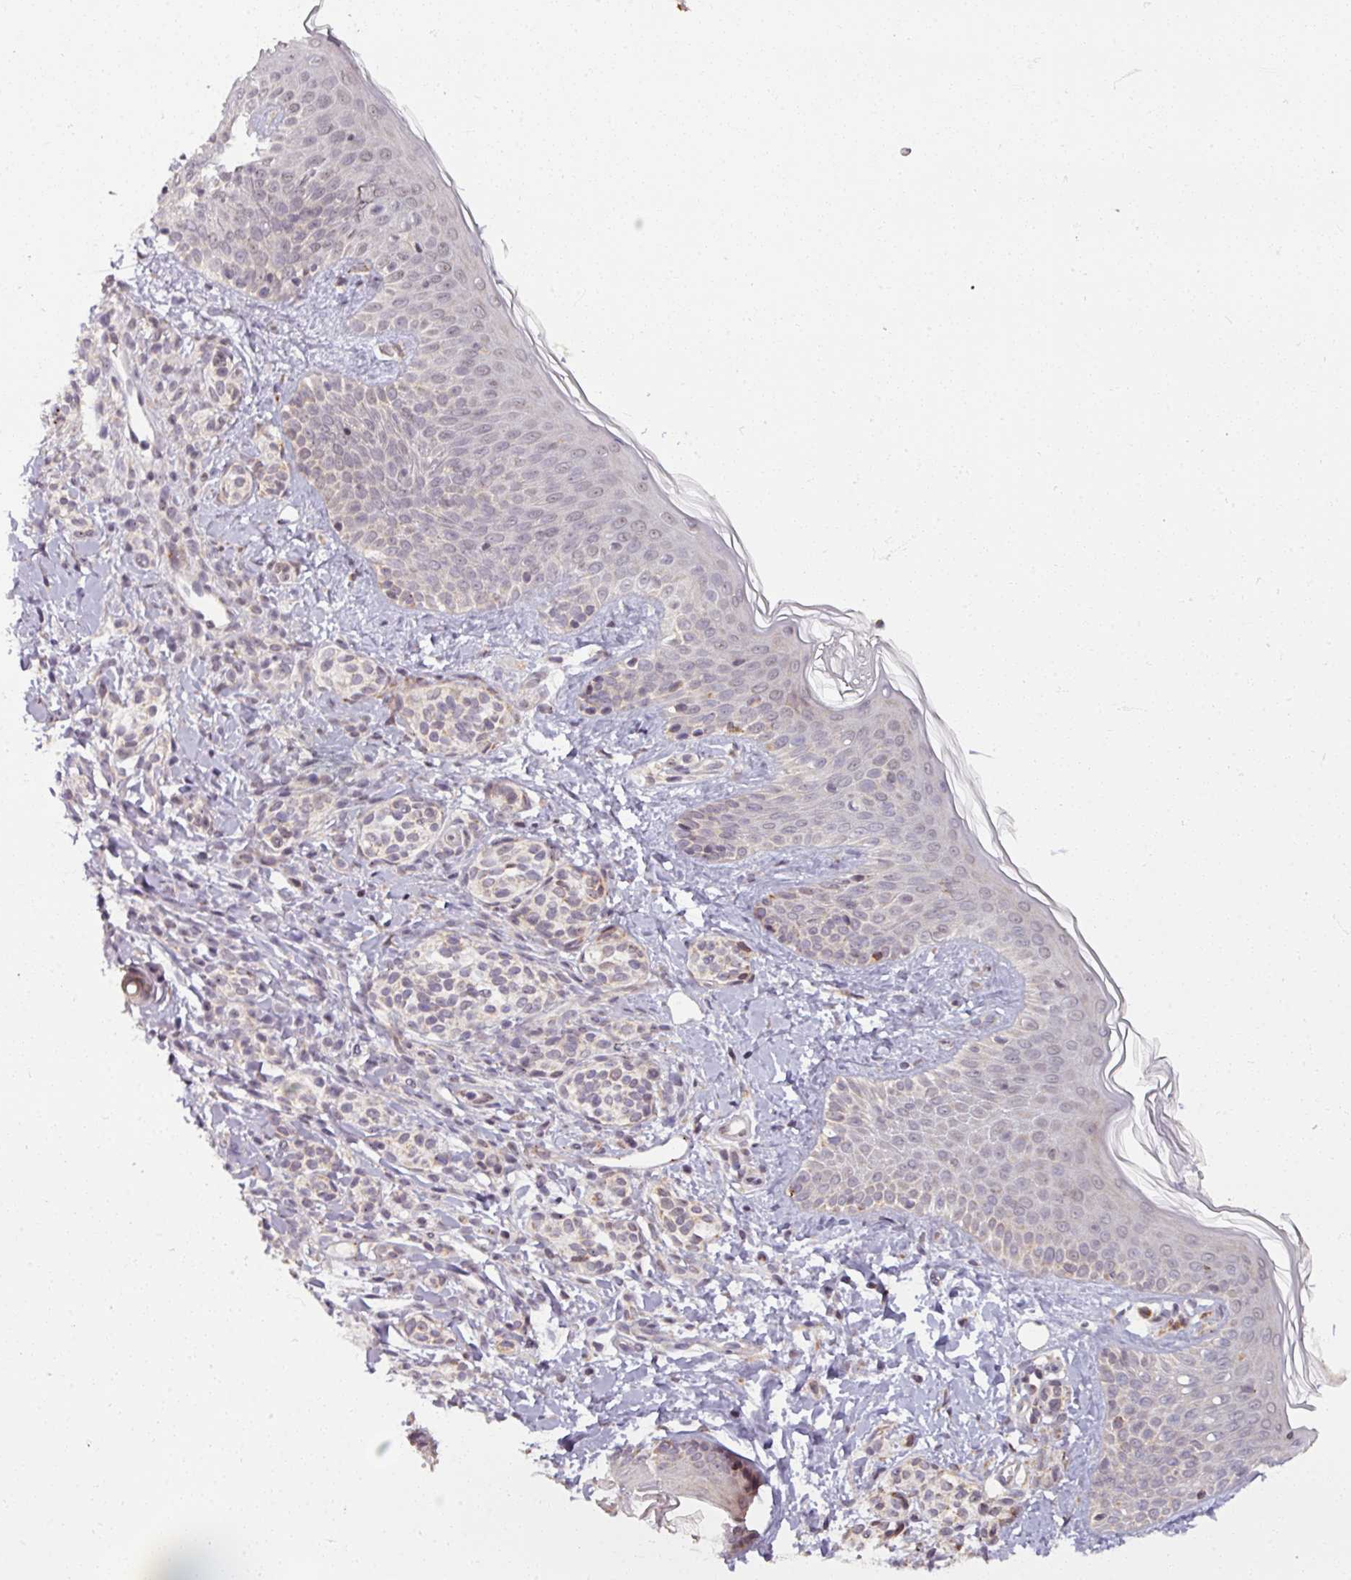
{"staining": {"intensity": "moderate", "quantity": ">75%", "location": "cytoplasmic/membranous"}, "tissue": "skin", "cell_type": "Fibroblasts", "image_type": "normal", "snomed": [{"axis": "morphology", "description": "Normal tissue, NOS"}, {"axis": "topography", "description": "Skin"}], "caption": "Immunohistochemistry (IHC) photomicrograph of unremarkable skin: human skin stained using IHC exhibits medium levels of moderate protein expression localized specifically in the cytoplasmic/membranous of fibroblasts, appearing as a cytoplasmic/membranous brown color.", "gene": "MAGT1", "patient": {"sex": "male", "age": 16}}